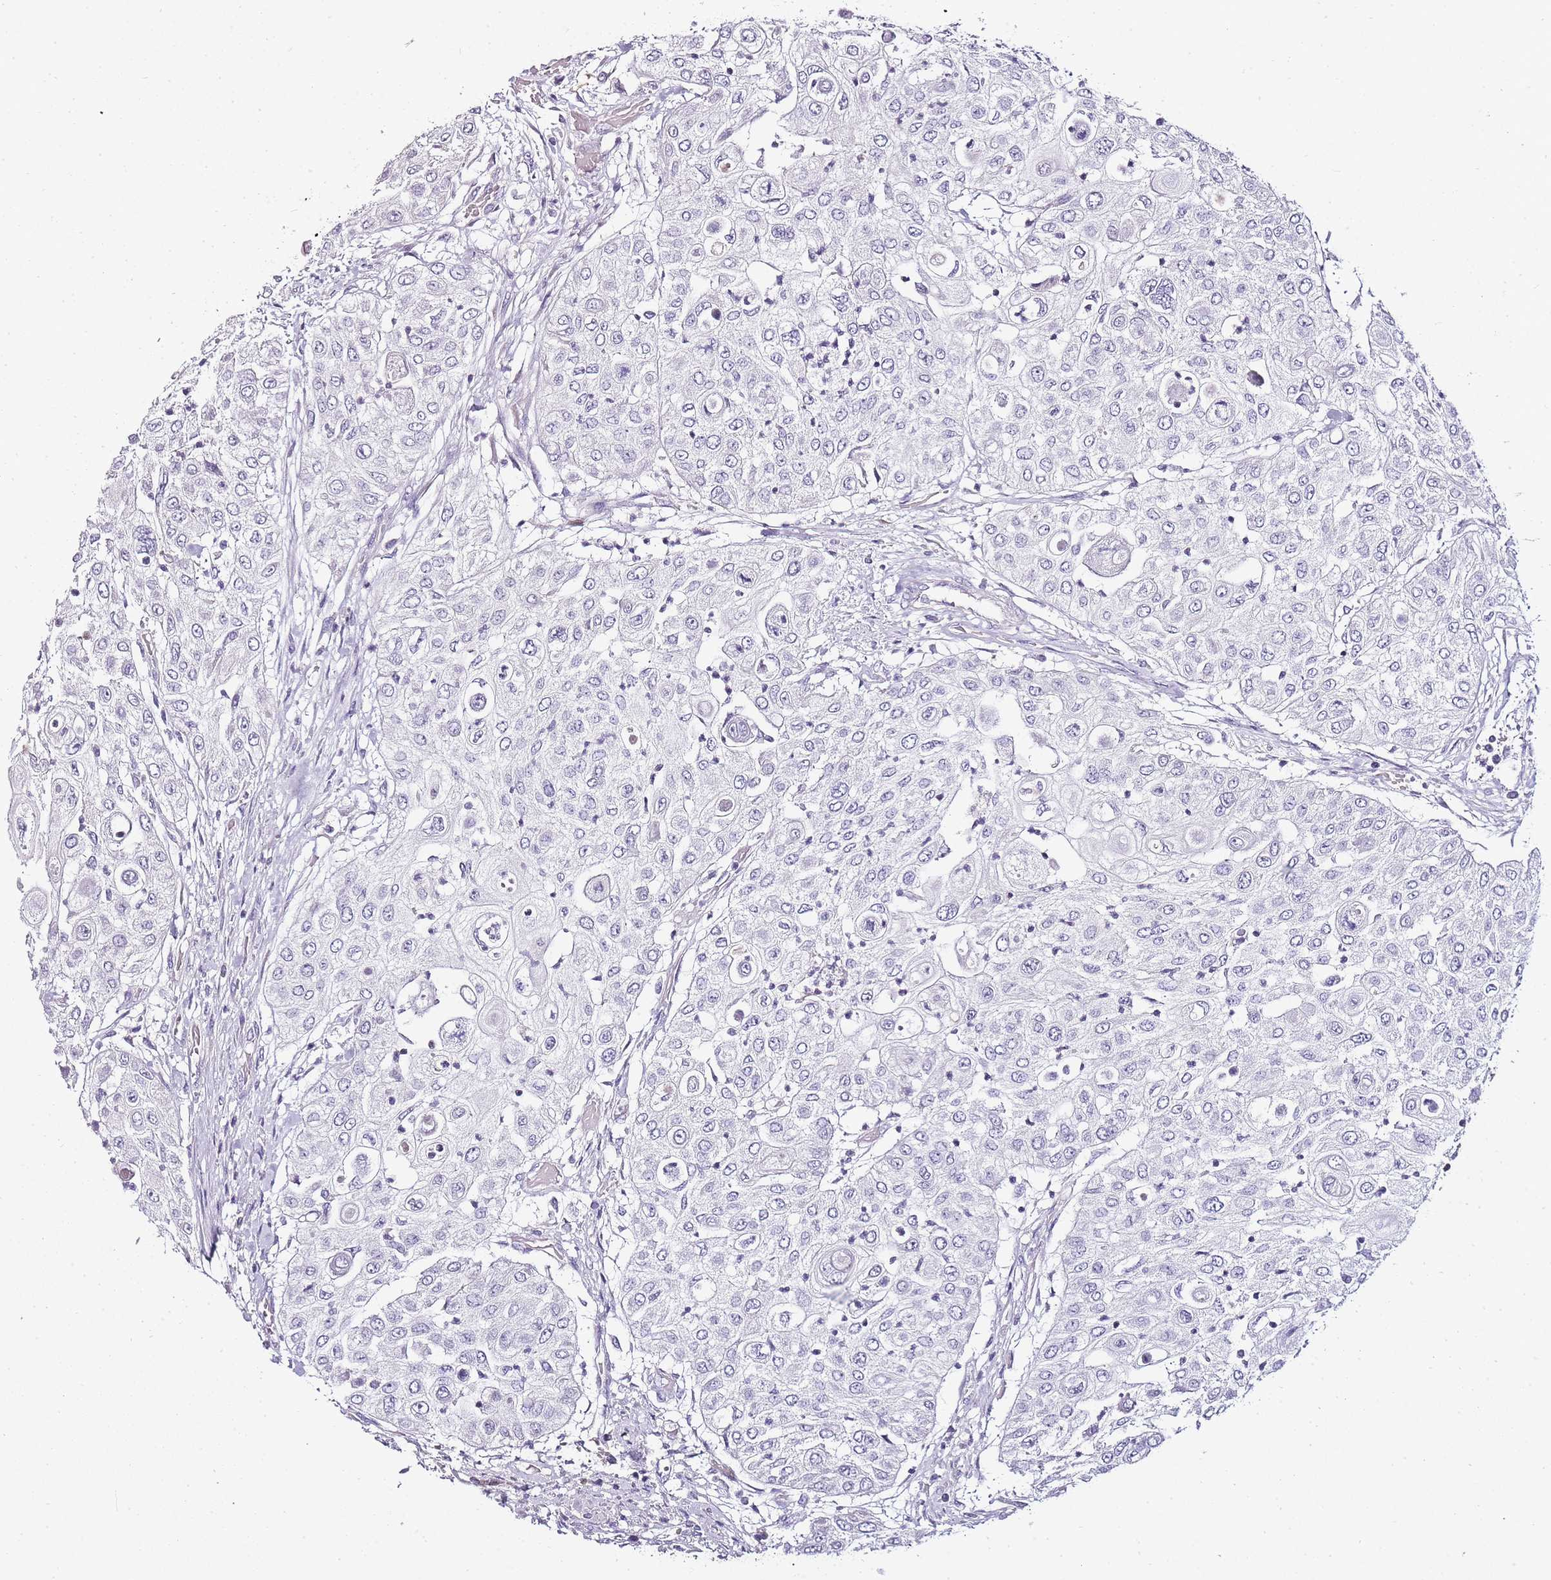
{"staining": {"intensity": "negative", "quantity": "none", "location": "none"}, "tissue": "urothelial cancer", "cell_type": "Tumor cells", "image_type": "cancer", "snomed": [{"axis": "morphology", "description": "Urothelial carcinoma, High grade"}, {"axis": "topography", "description": "Urinary bladder"}], "caption": "This is a histopathology image of immunohistochemistry (IHC) staining of urothelial carcinoma (high-grade), which shows no staining in tumor cells.", "gene": "ZBP1", "patient": {"sex": "female", "age": 79}}